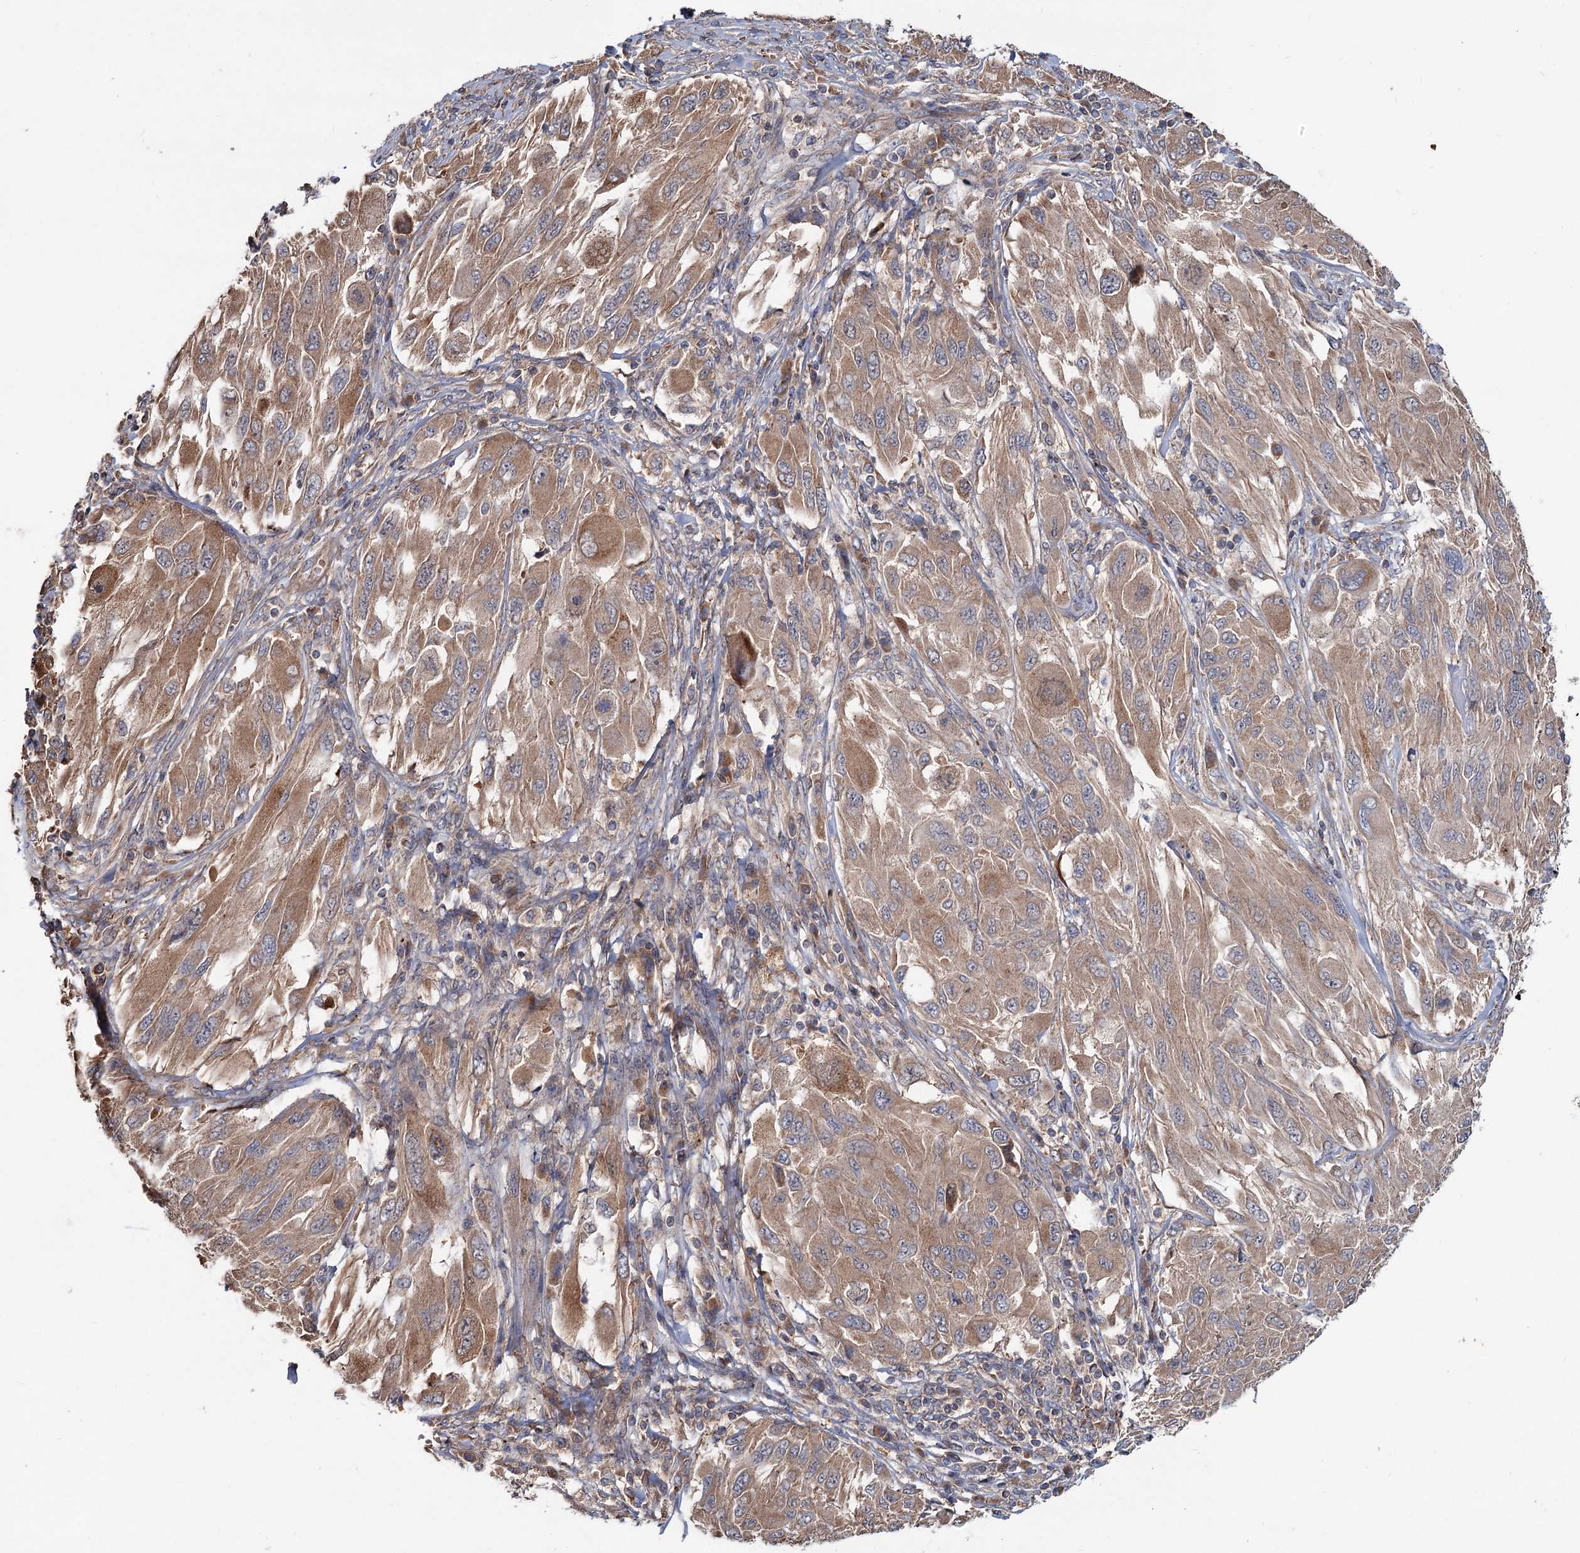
{"staining": {"intensity": "moderate", "quantity": ">75%", "location": "cytoplasmic/membranous"}, "tissue": "melanoma", "cell_type": "Tumor cells", "image_type": "cancer", "snomed": [{"axis": "morphology", "description": "Malignant melanoma, NOS"}, {"axis": "topography", "description": "Skin"}], "caption": "Malignant melanoma stained with a protein marker reveals moderate staining in tumor cells.", "gene": "MTRR", "patient": {"sex": "female", "age": 91}}